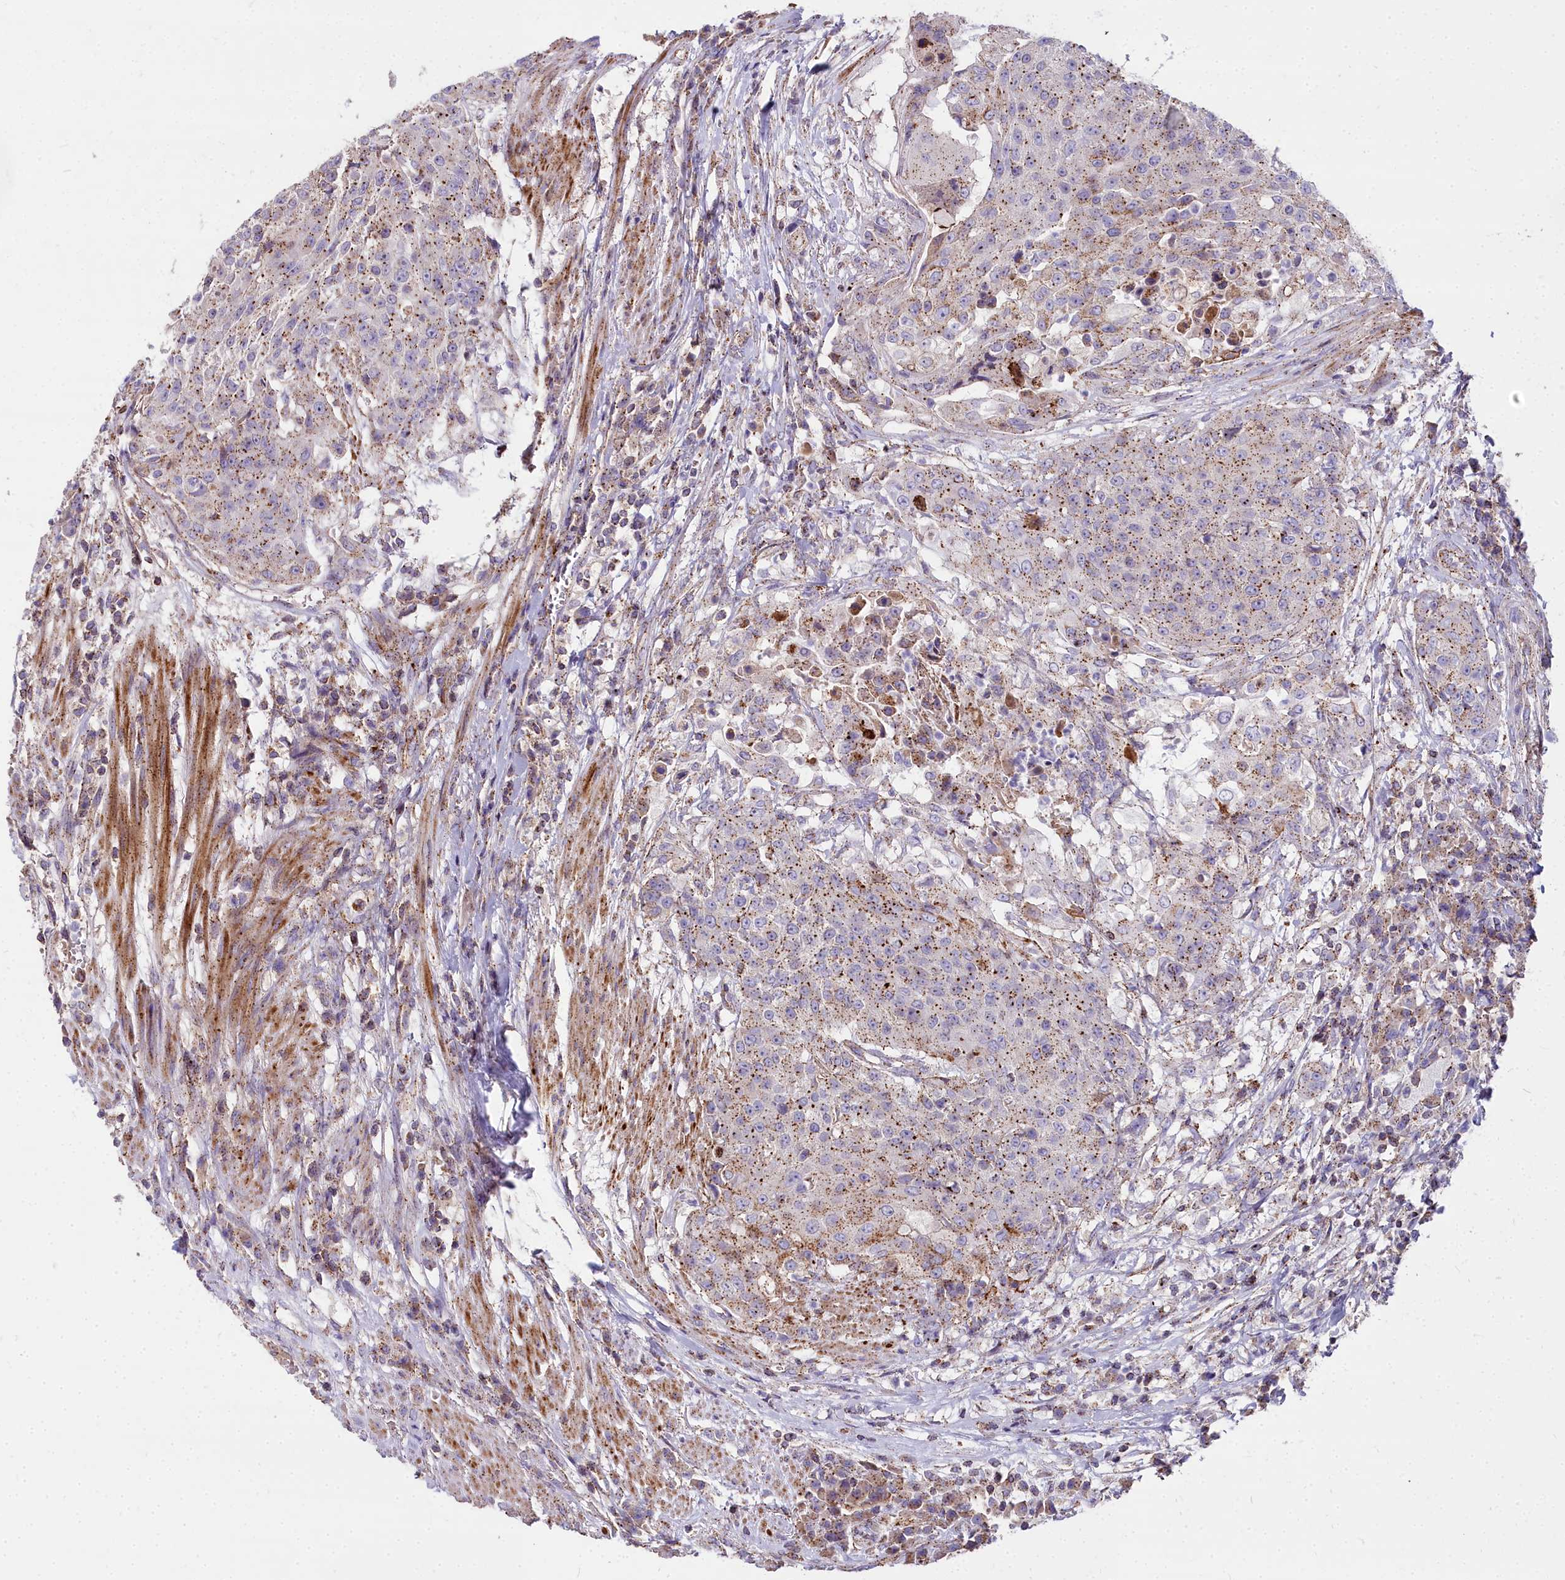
{"staining": {"intensity": "moderate", "quantity": ">75%", "location": "cytoplasmic/membranous"}, "tissue": "urothelial cancer", "cell_type": "Tumor cells", "image_type": "cancer", "snomed": [{"axis": "morphology", "description": "Urothelial carcinoma, High grade"}, {"axis": "topography", "description": "Urinary bladder"}], "caption": "Brown immunohistochemical staining in urothelial carcinoma (high-grade) reveals moderate cytoplasmic/membranous staining in about >75% of tumor cells.", "gene": "FRMPD1", "patient": {"sex": "female", "age": 63}}